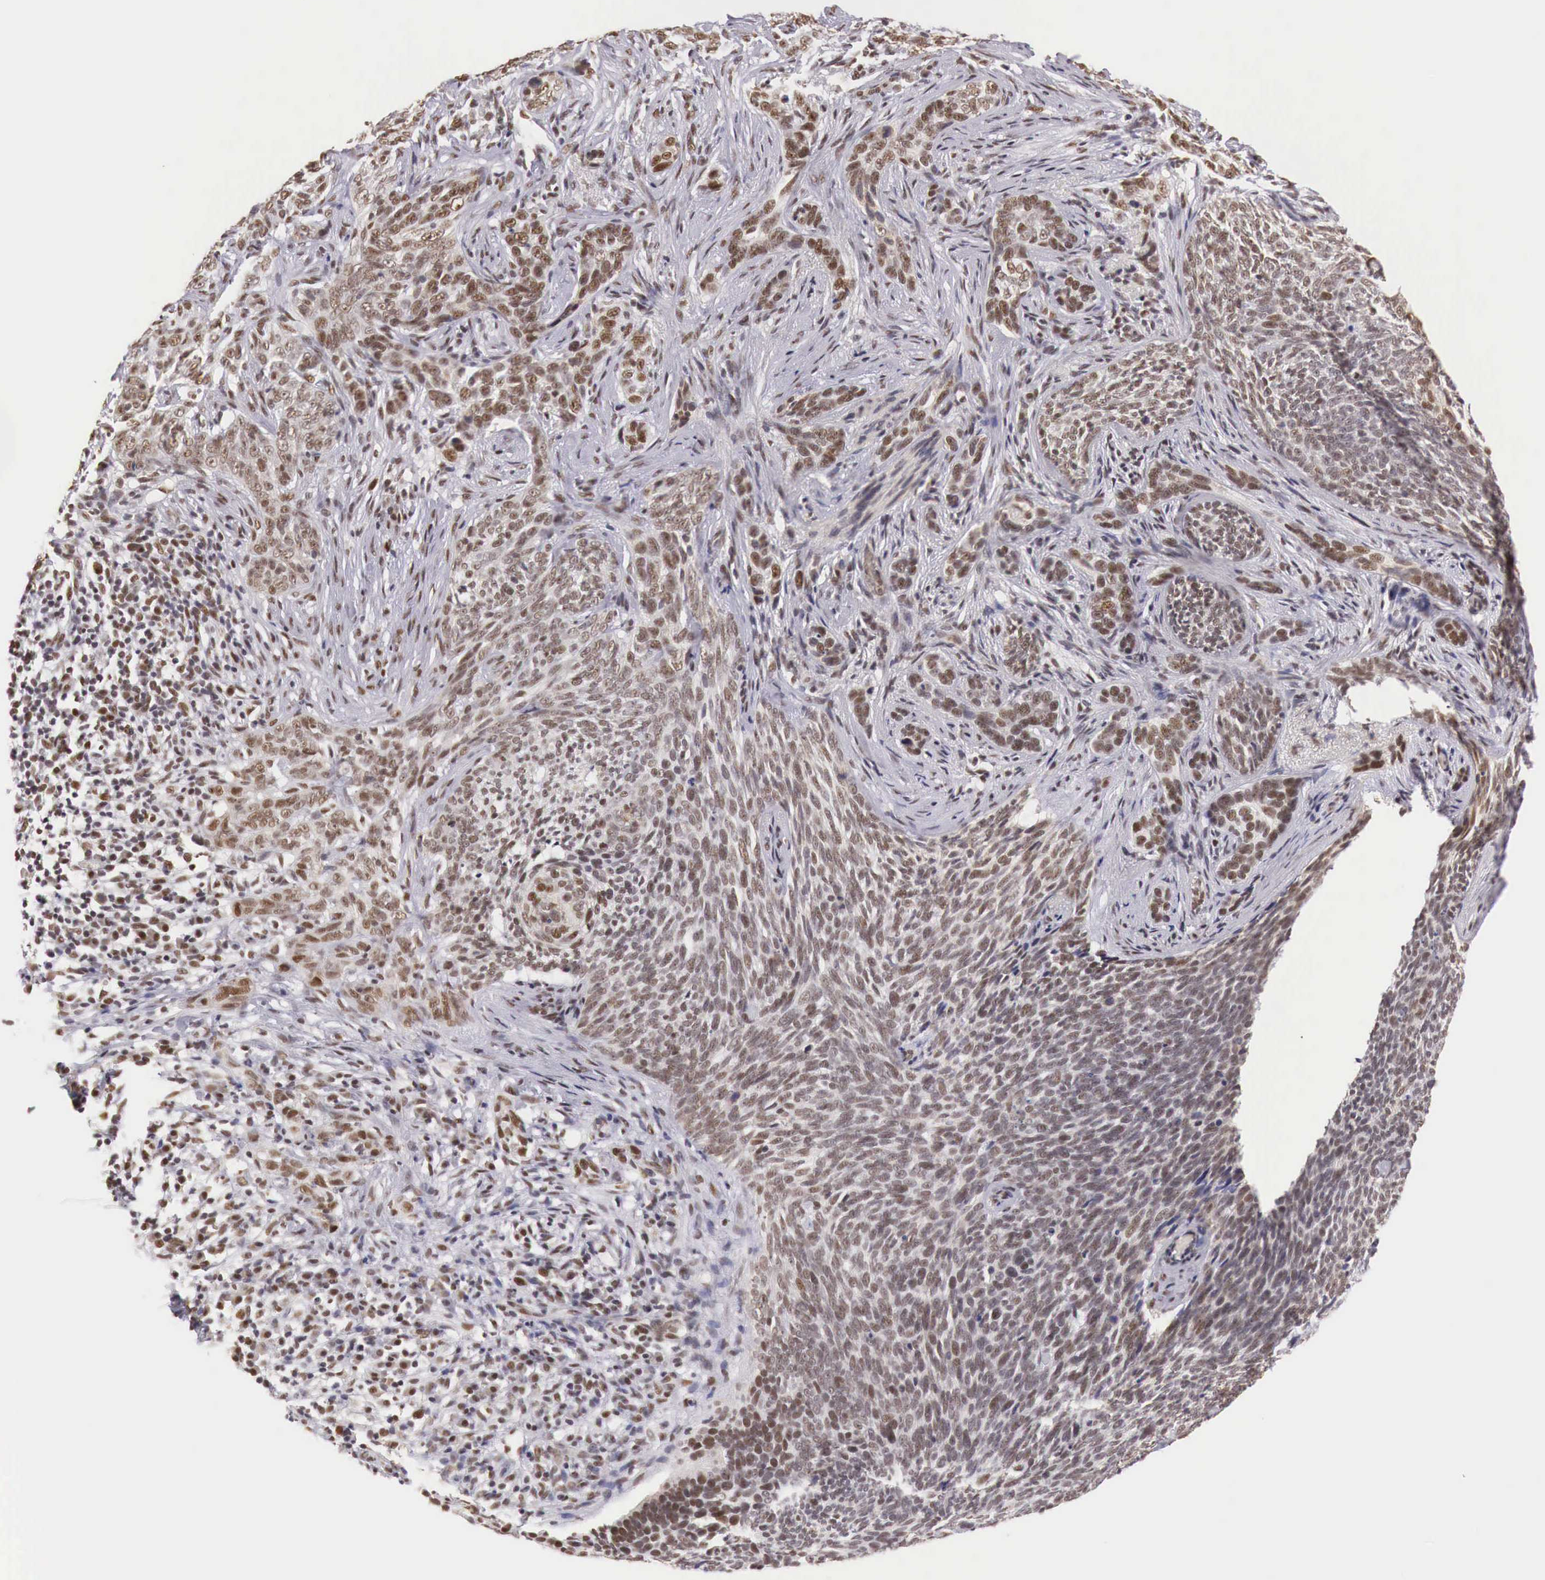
{"staining": {"intensity": "moderate", "quantity": ">75%", "location": "cytoplasmic/membranous,nuclear"}, "tissue": "skin cancer", "cell_type": "Tumor cells", "image_type": "cancer", "snomed": [{"axis": "morphology", "description": "Basal cell carcinoma"}, {"axis": "topography", "description": "Skin"}], "caption": "Tumor cells show moderate cytoplasmic/membranous and nuclear staining in approximately >75% of cells in skin cancer (basal cell carcinoma).", "gene": "GPKOW", "patient": {"sex": "male", "age": 89}}